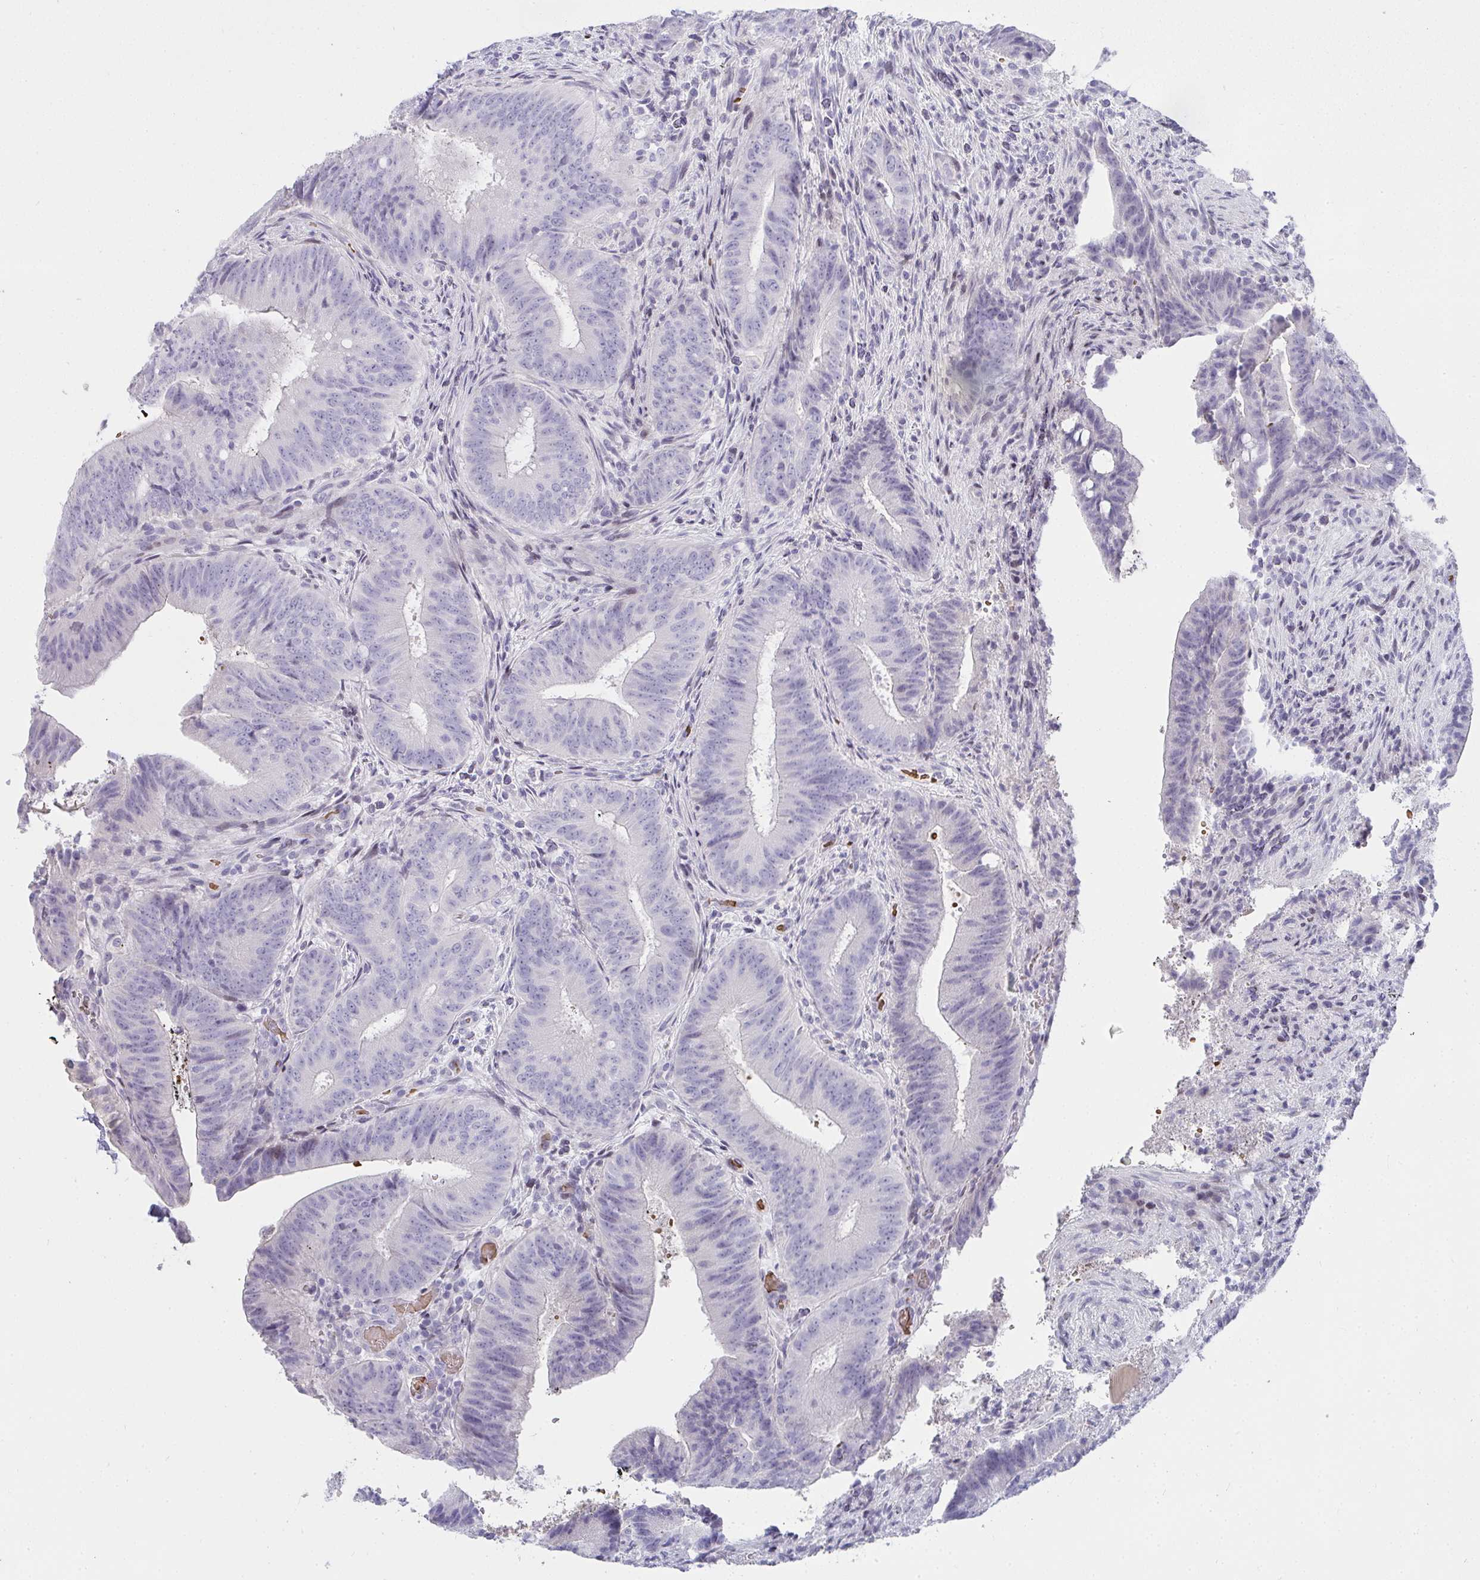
{"staining": {"intensity": "negative", "quantity": "none", "location": "none"}, "tissue": "colorectal cancer", "cell_type": "Tumor cells", "image_type": "cancer", "snomed": [{"axis": "morphology", "description": "Adenocarcinoma, NOS"}, {"axis": "topography", "description": "Colon"}], "caption": "A high-resolution image shows immunohistochemistry staining of adenocarcinoma (colorectal), which exhibits no significant positivity in tumor cells. The staining is performed using DAB brown chromogen with nuclei counter-stained in using hematoxylin.", "gene": "ZNF182", "patient": {"sex": "female", "age": 43}}